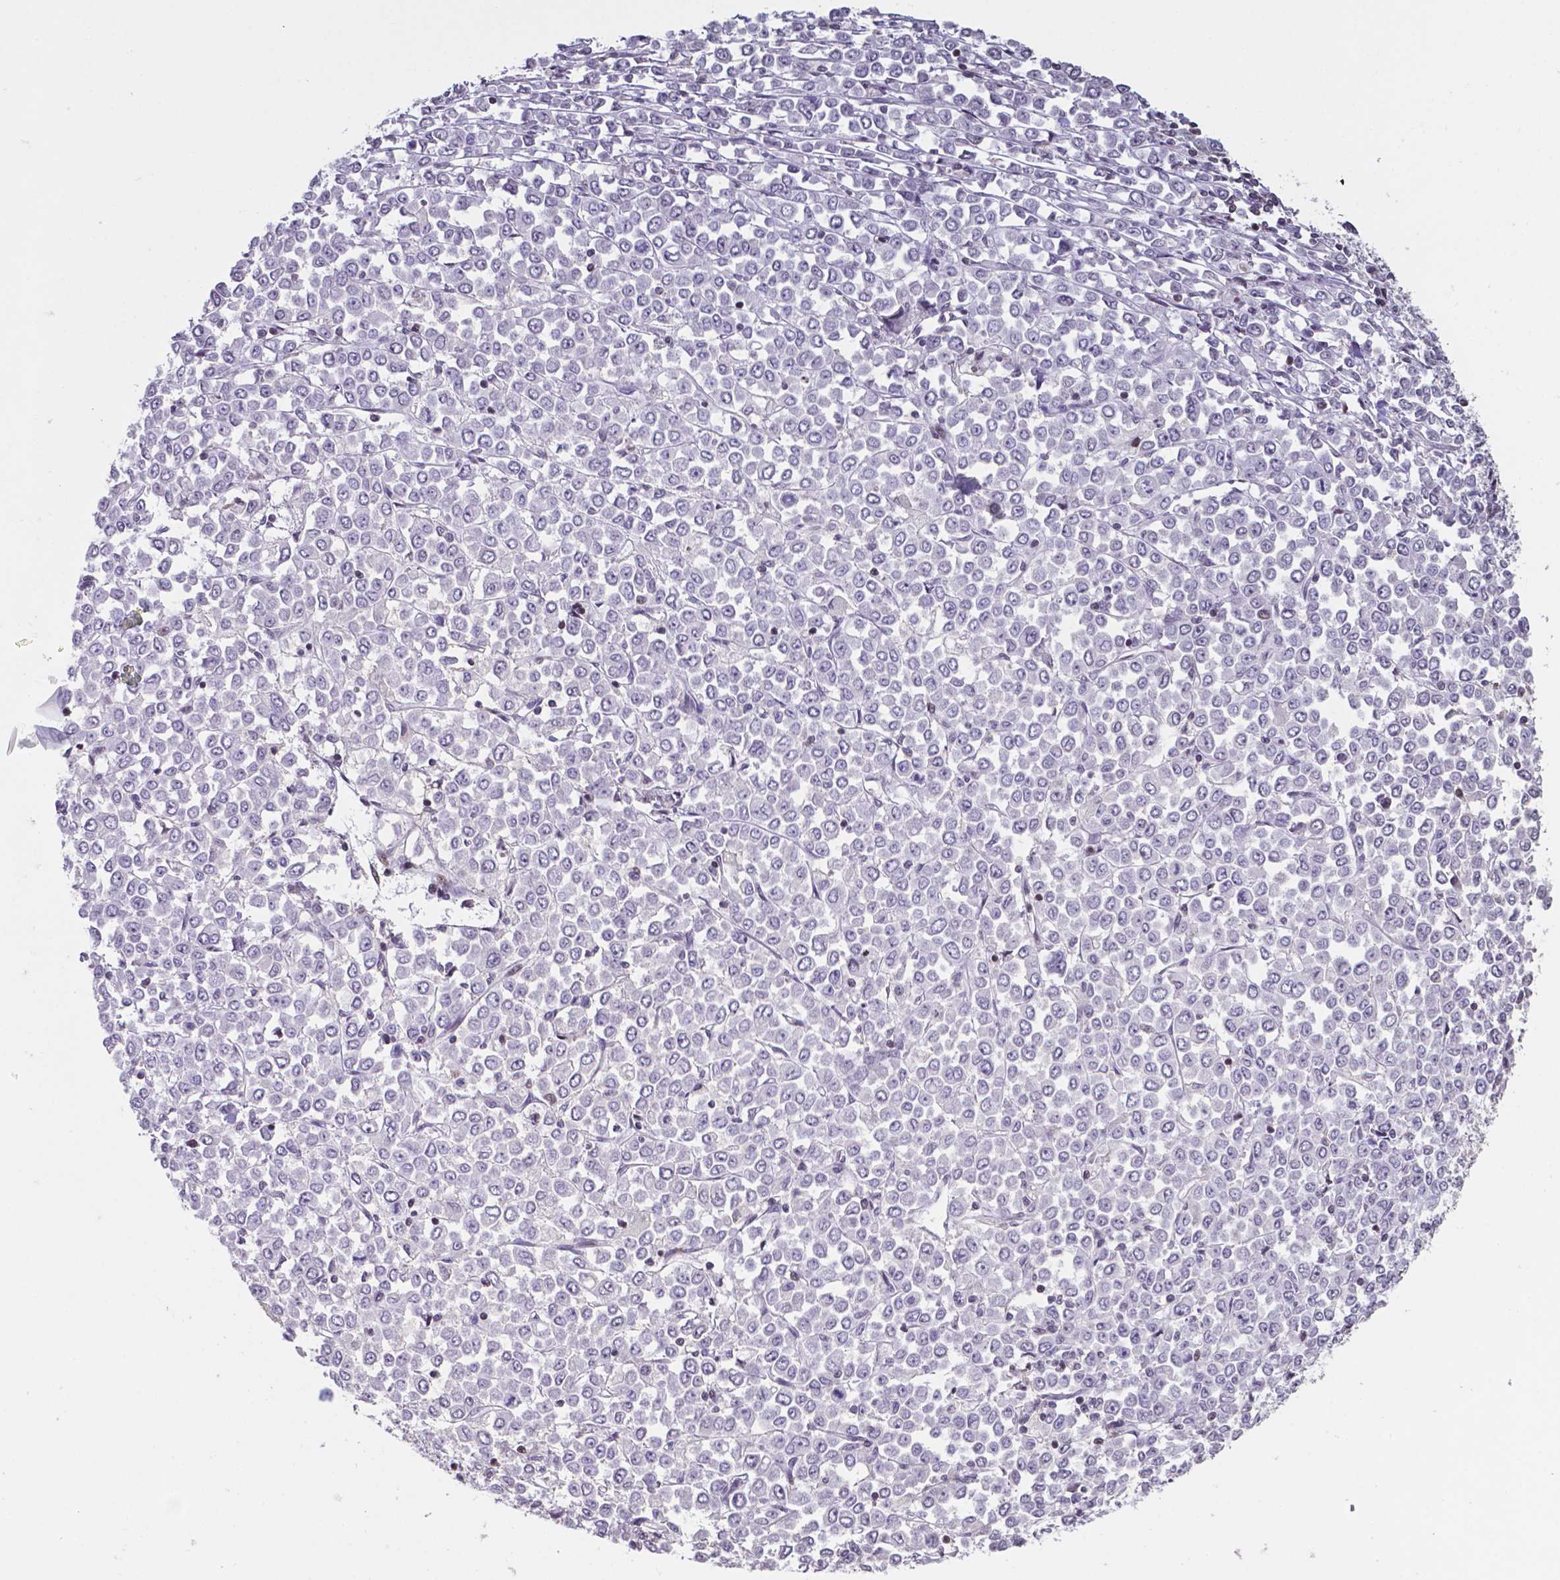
{"staining": {"intensity": "negative", "quantity": "none", "location": "none"}, "tissue": "stomach cancer", "cell_type": "Tumor cells", "image_type": "cancer", "snomed": [{"axis": "morphology", "description": "Adenocarcinoma, NOS"}, {"axis": "topography", "description": "Stomach, upper"}], "caption": "Tumor cells are negative for brown protein staining in stomach adenocarcinoma. (Brightfield microscopy of DAB (3,3'-diaminobenzidine) IHC at high magnification).", "gene": "MLC1", "patient": {"sex": "male", "age": 70}}